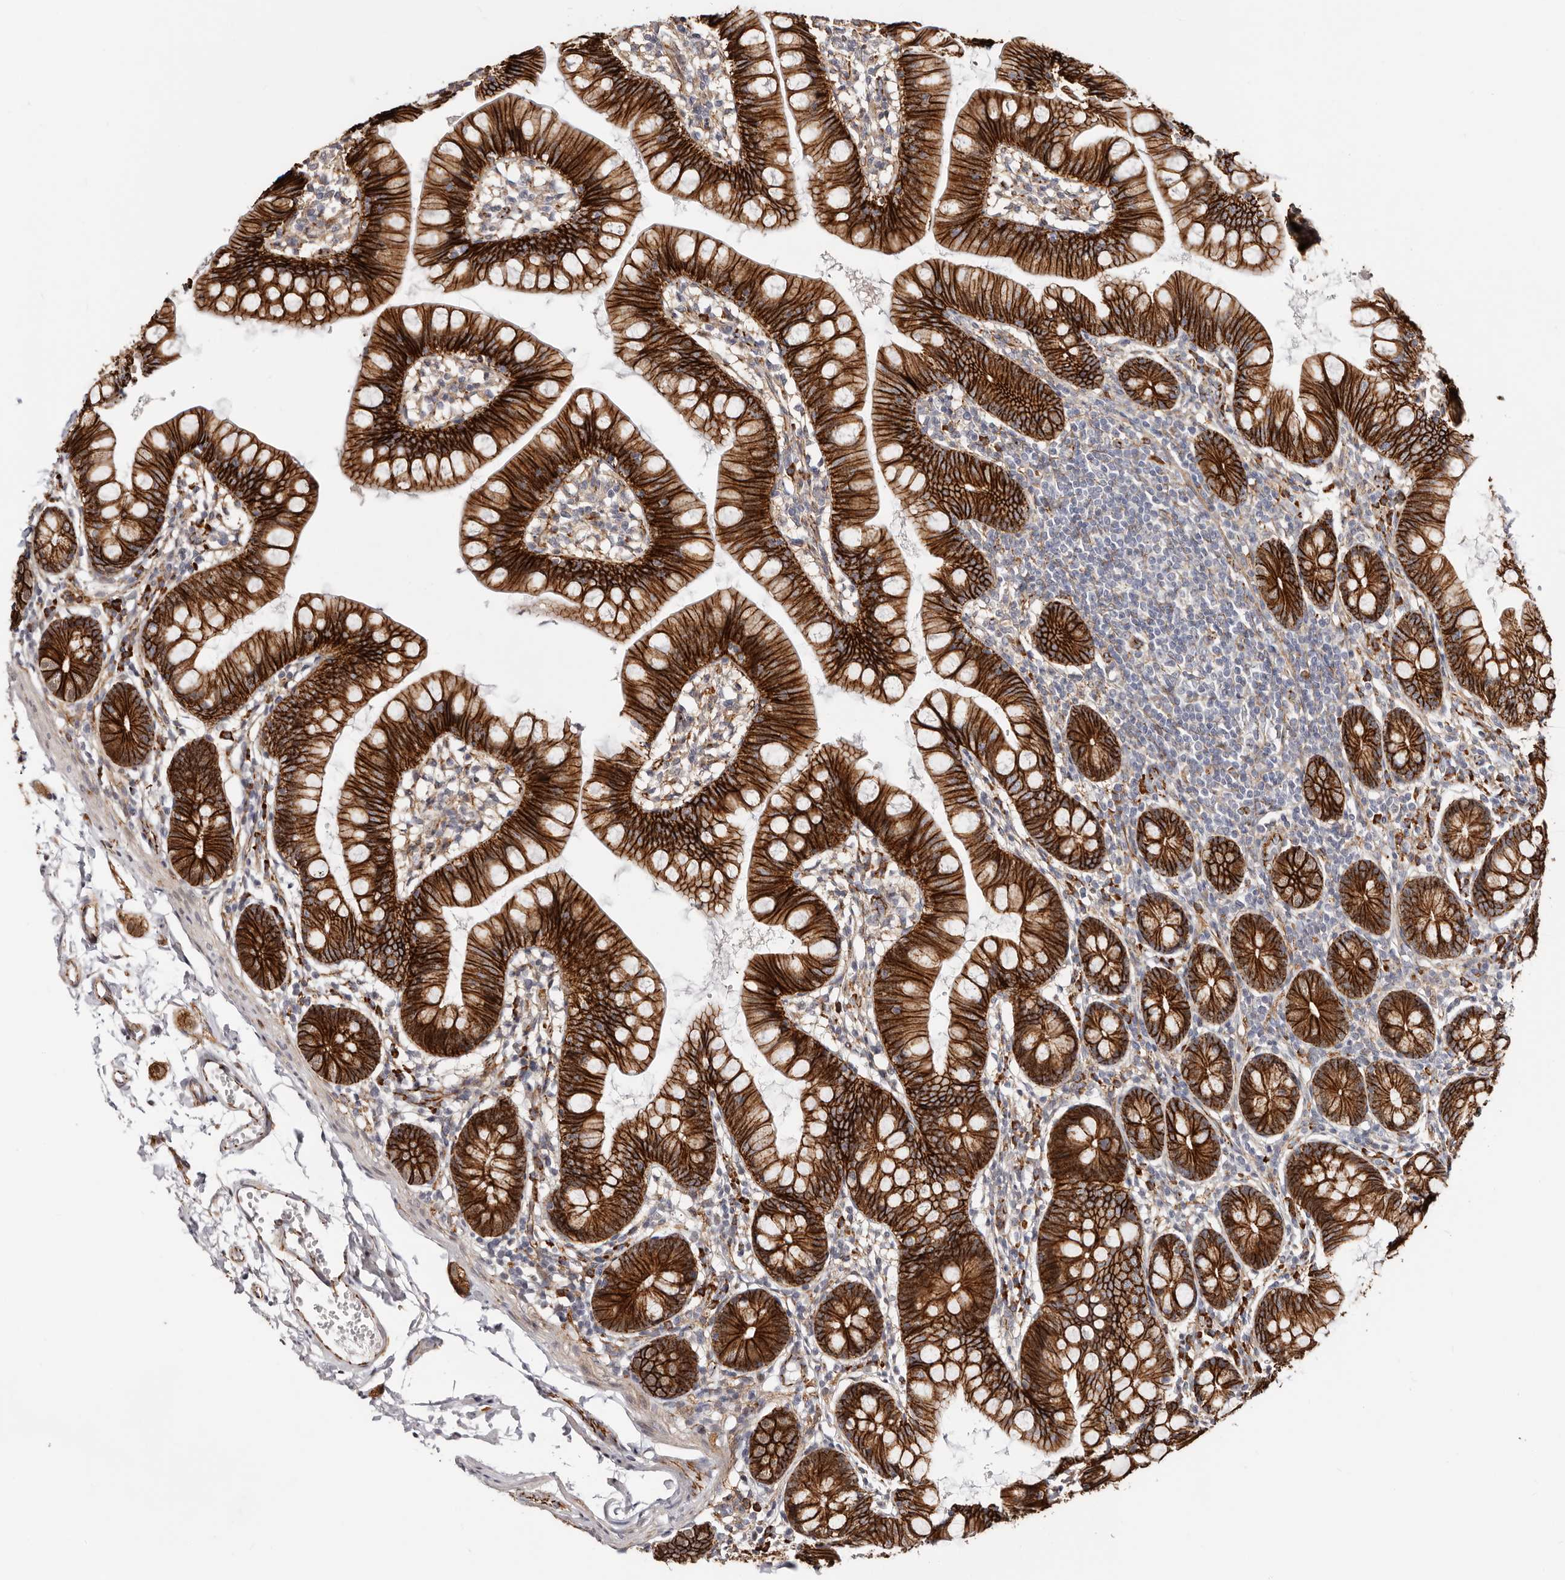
{"staining": {"intensity": "strong", "quantity": ">75%", "location": "cytoplasmic/membranous"}, "tissue": "small intestine", "cell_type": "Glandular cells", "image_type": "normal", "snomed": [{"axis": "morphology", "description": "Normal tissue, NOS"}, {"axis": "topography", "description": "Small intestine"}], "caption": "Brown immunohistochemical staining in benign small intestine shows strong cytoplasmic/membranous staining in about >75% of glandular cells. (Brightfield microscopy of DAB IHC at high magnification).", "gene": "CTNNB1", "patient": {"sex": "male", "age": 7}}